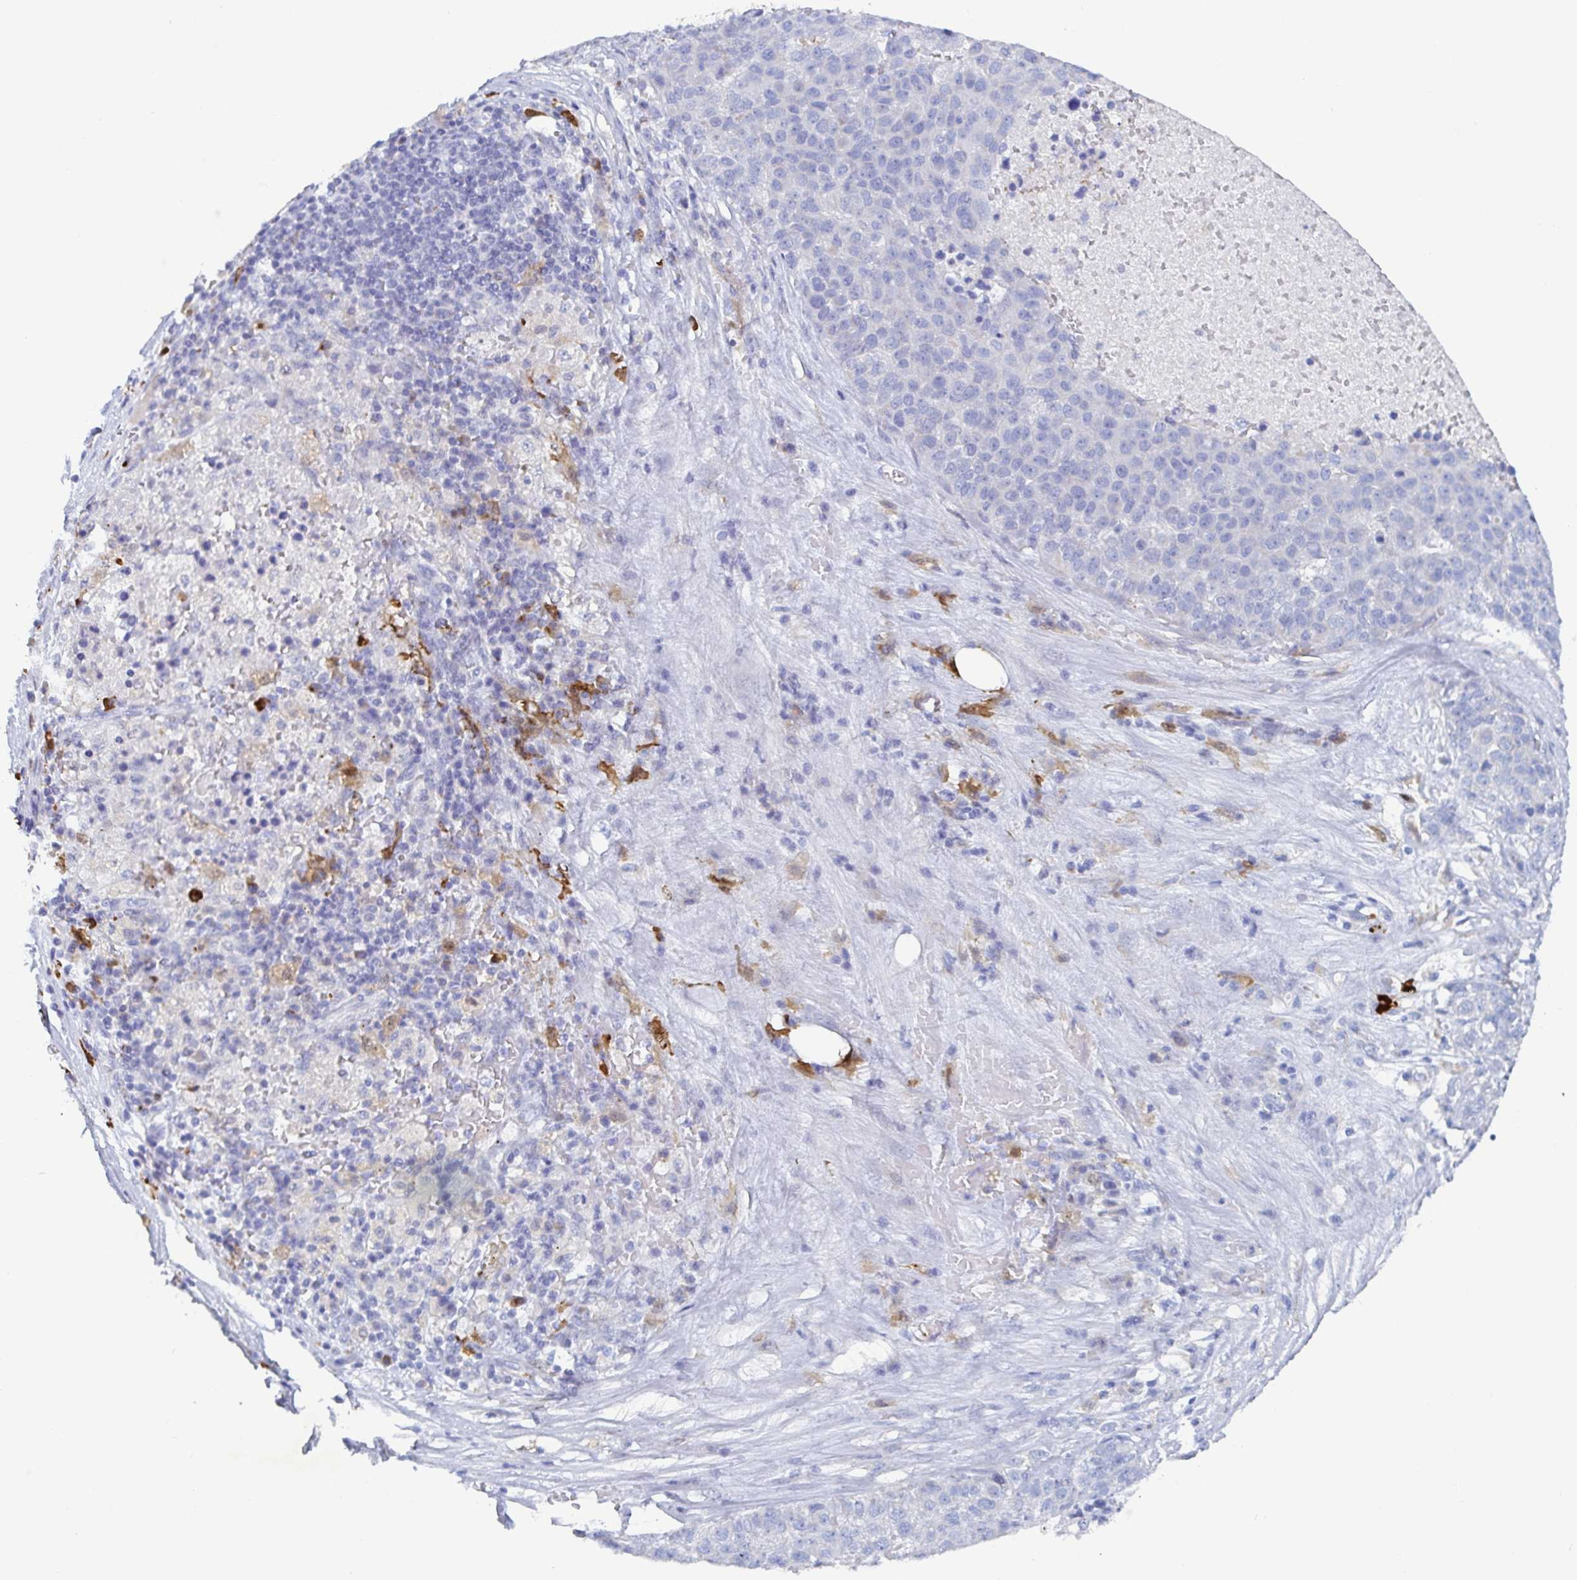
{"staining": {"intensity": "negative", "quantity": "none", "location": "none"}, "tissue": "pancreatic cancer", "cell_type": "Tumor cells", "image_type": "cancer", "snomed": [{"axis": "morphology", "description": "Adenocarcinoma, NOS"}, {"axis": "topography", "description": "Pancreas"}], "caption": "Adenocarcinoma (pancreatic) was stained to show a protein in brown. There is no significant staining in tumor cells.", "gene": "OR2A4", "patient": {"sex": "female", "age": 61}}